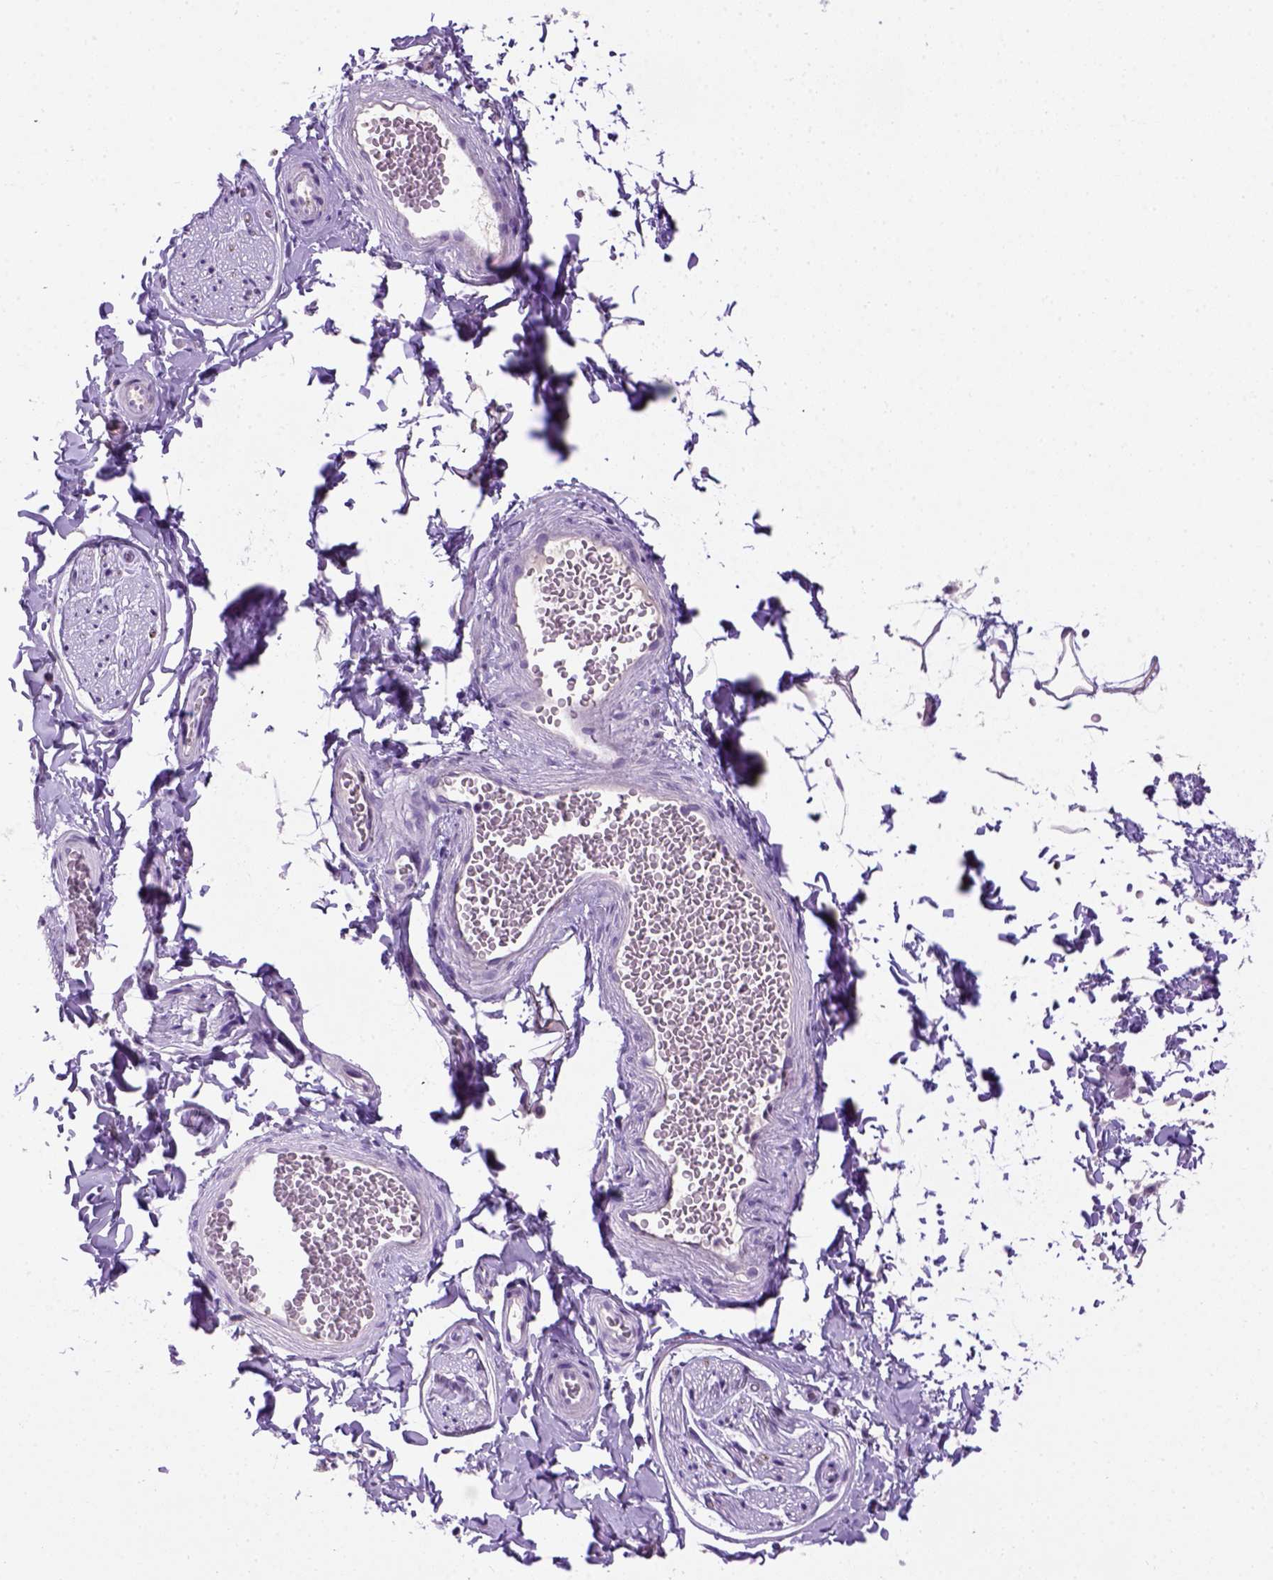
{"staining": {"intensity": "negative", "quantity": "none", "location": "none"}, "tissue": "adipose tissue", "cell_type": "Adipocytes", "image_type": "normal", "snomed": [{"axis": "morphology", "description": "Normal tissue, NOS"}, {"axis": "topography", "description": "Smooth muscle"}, {"axis": "topography", "description": "Peripheral nerve tissue"}], "caption": "Protein analysis of normal adipose tissue shows no significant staining in adipocytes.", "gene": "CDH1", "patient": {"sex": "male", "age": 22}}